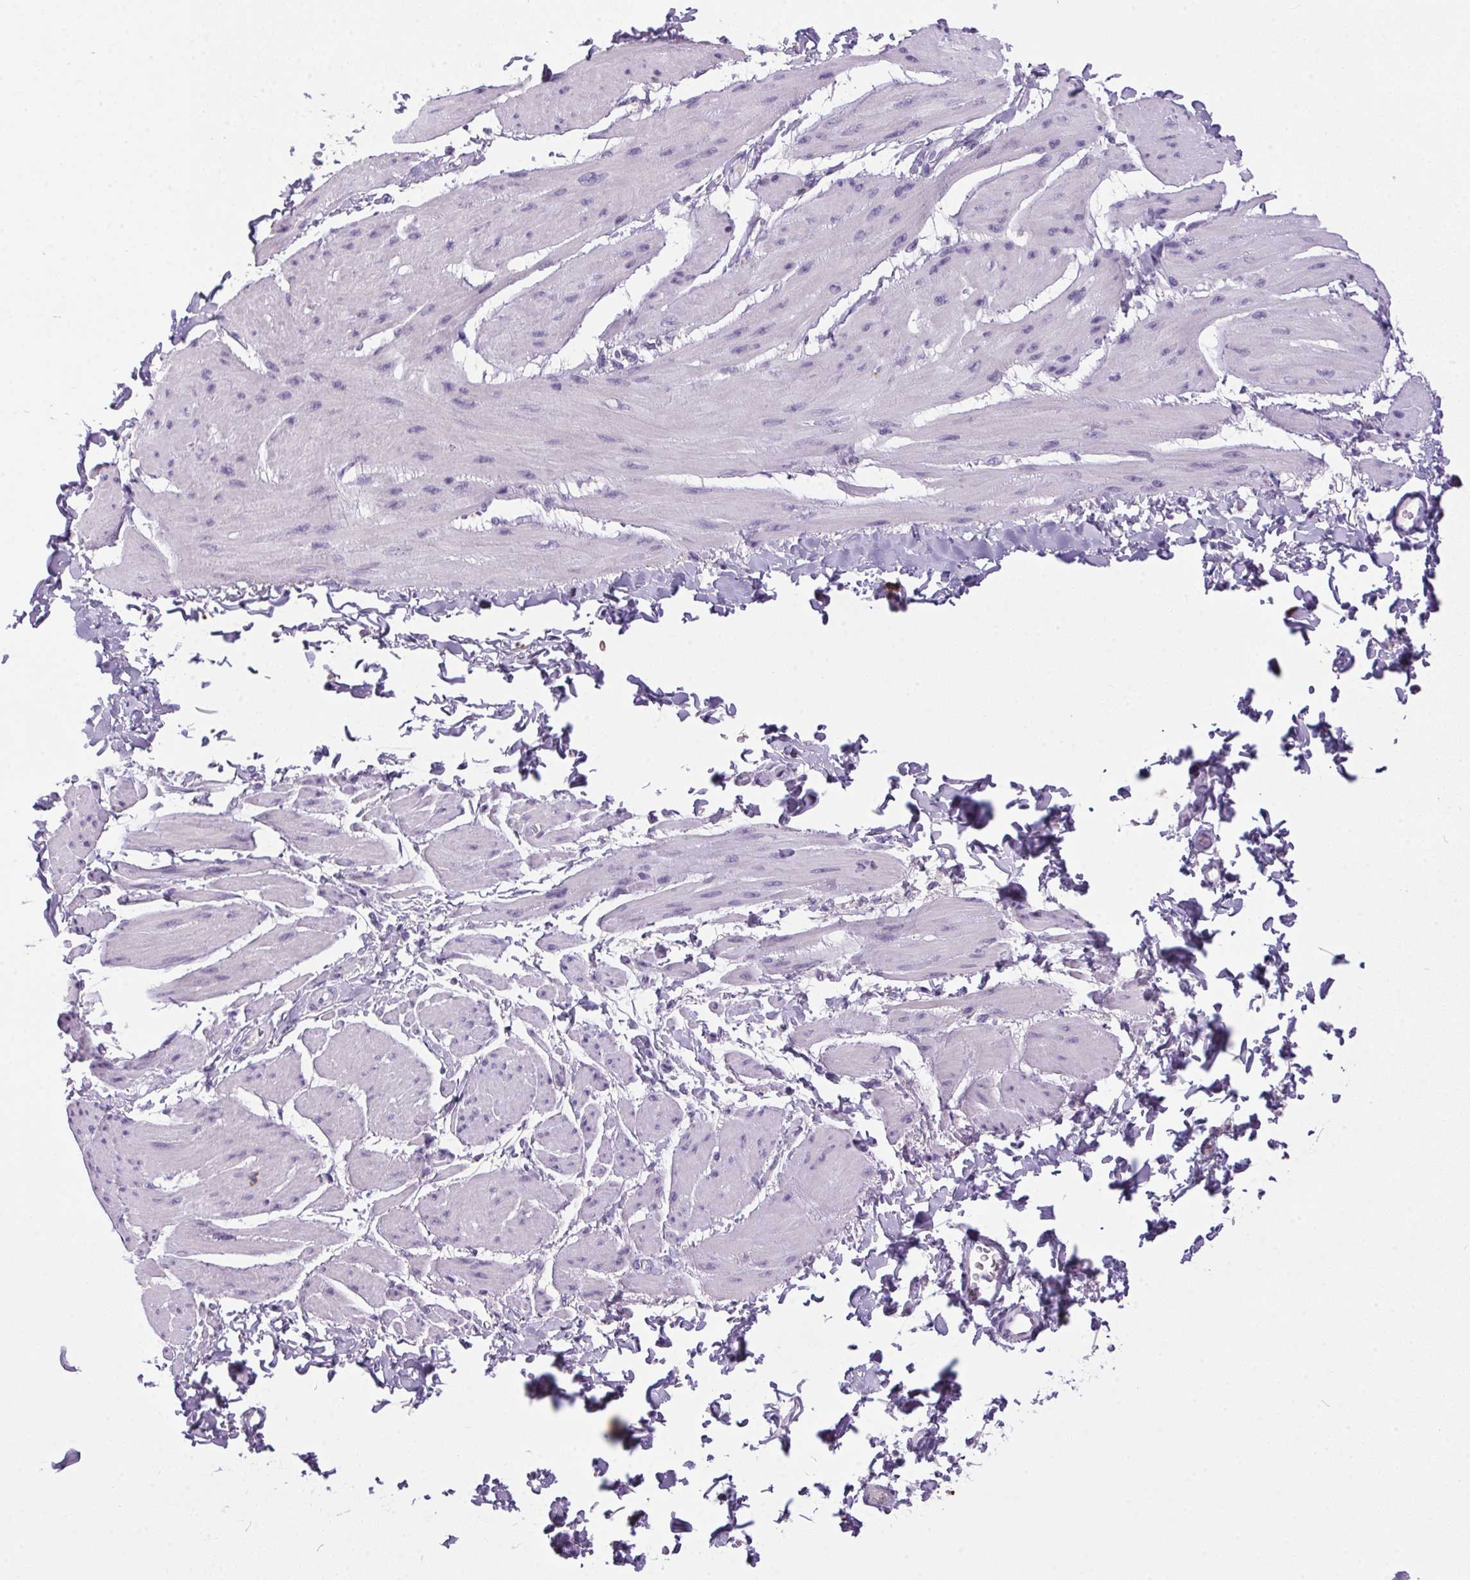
{"staining": {"intensity": "negative", "quantity": "none", "location": "none"}, "tissue": "adipose tissue", "cell_type": "Adipocytes", "image_type": "normal", "snomed": [{"axis": "morphology", "description": "Normal tissue, NOS"}, {"axis": "topography", "description": "Prostate"}, {"axis": "topography", "description": "Peripheral nerve tissue"}], "caption": "Human adipose tissue stained for a protein using immunohistochemistry (IHC) exhibits no positivity in adipocytes.", "gene": "S100A2", "patient": {"sex": "male", "age": 55}}